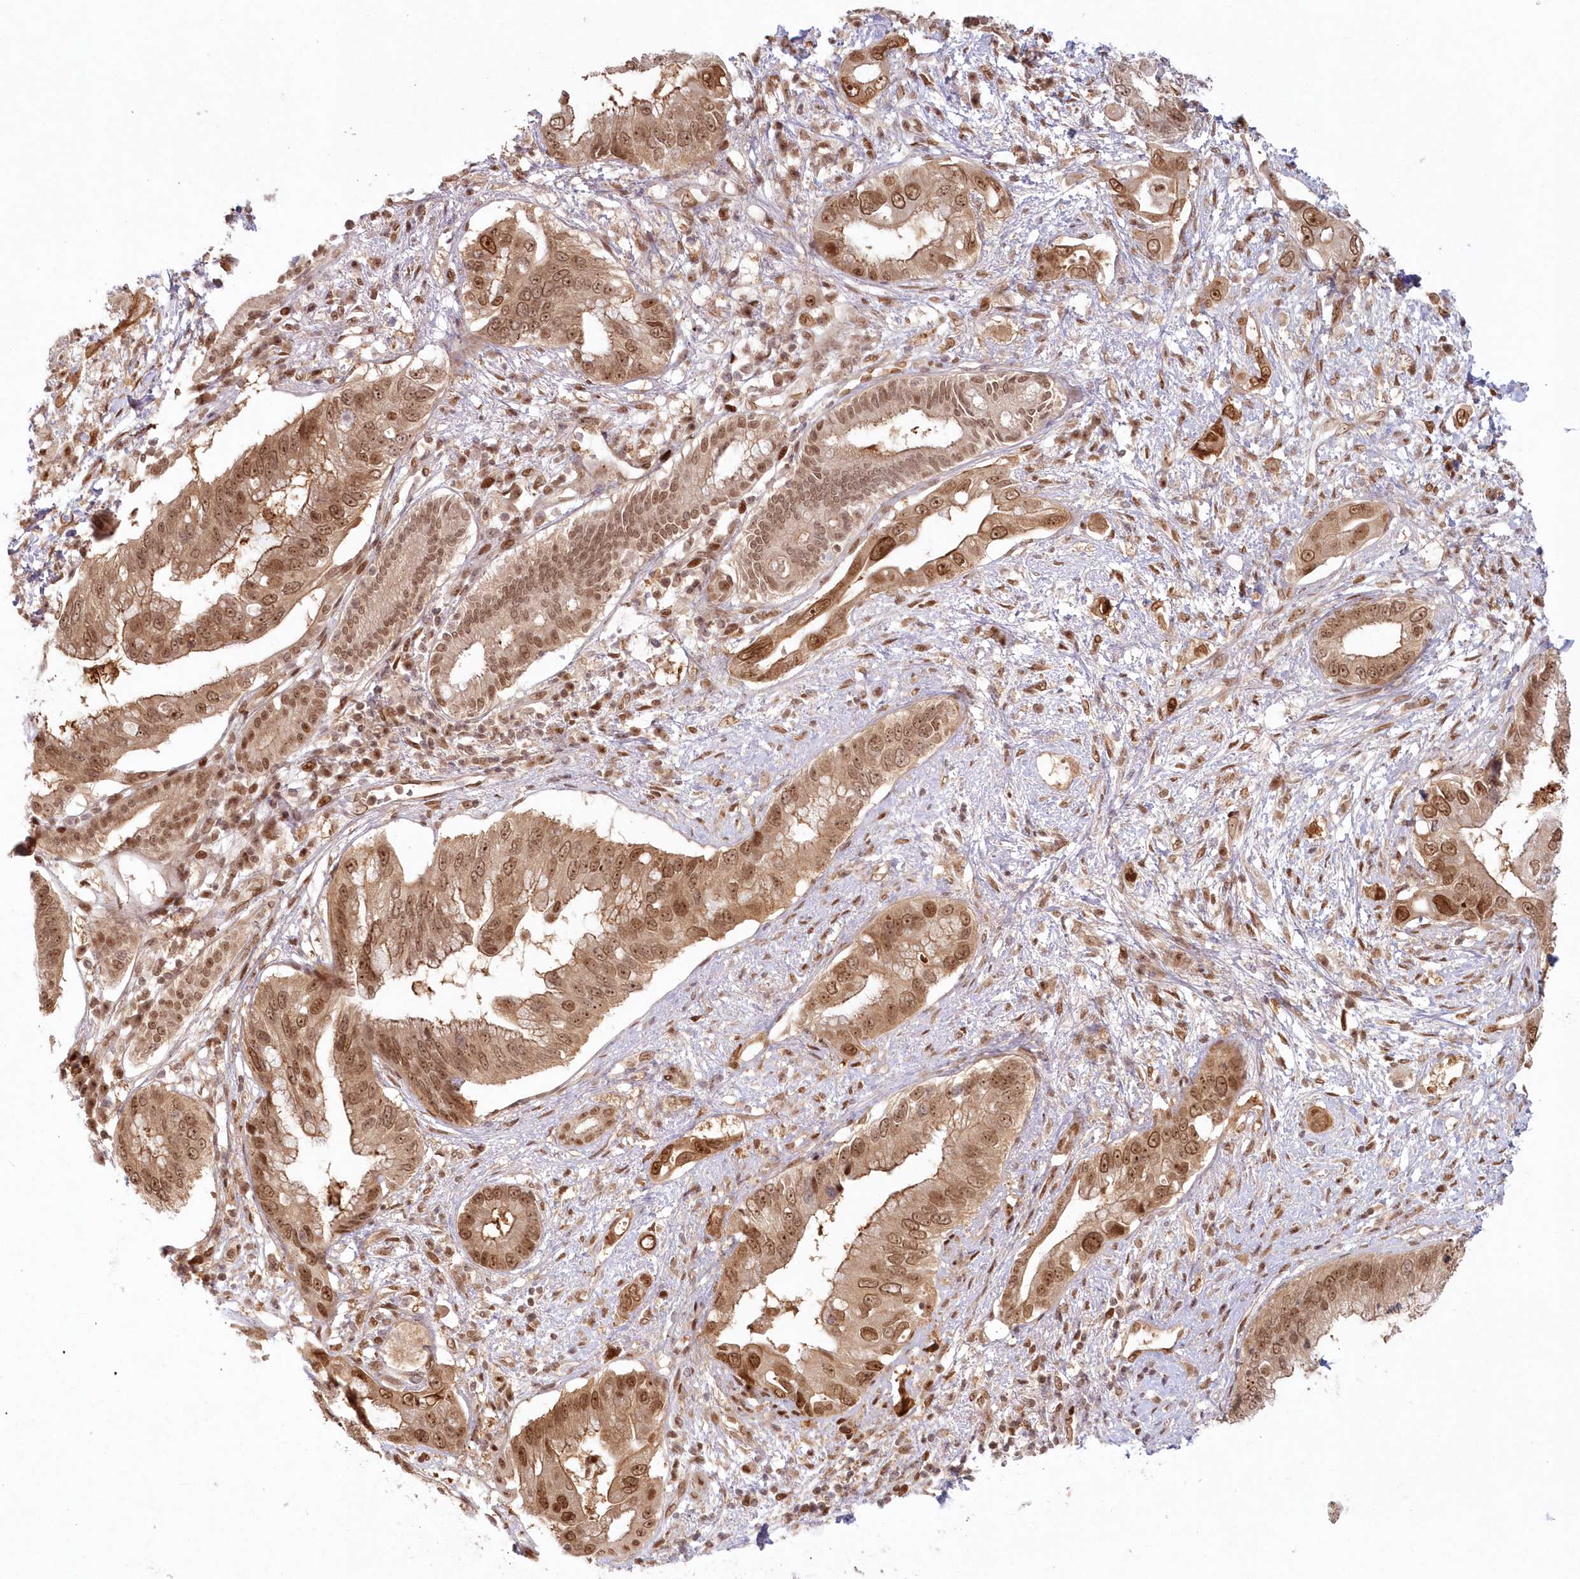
{"staining": {"intensity": "strong", "quantity": ">75%", "location": "nuclear"}, "tissue": "pancreatic cancer", "cell_type": "Tumor cells", "image_type": "cancer", "snomed": [{"axis": "morphology", "description": "Inflammation, NOS"}, {"axis": "morphology", "description": "Adenocarcinoma, NOS"}, {"axis": "topography", "description": "Pancreas"}], "caption": "A micrograph showing strong nuclear staining in about >75% of tumor cells in pancreatic cancer (adenocarcinoma), as visualized by brown immunohistochemical staining.", "gene": "TOGARAM2", "patient": {"sex": "female", "age": 56}}